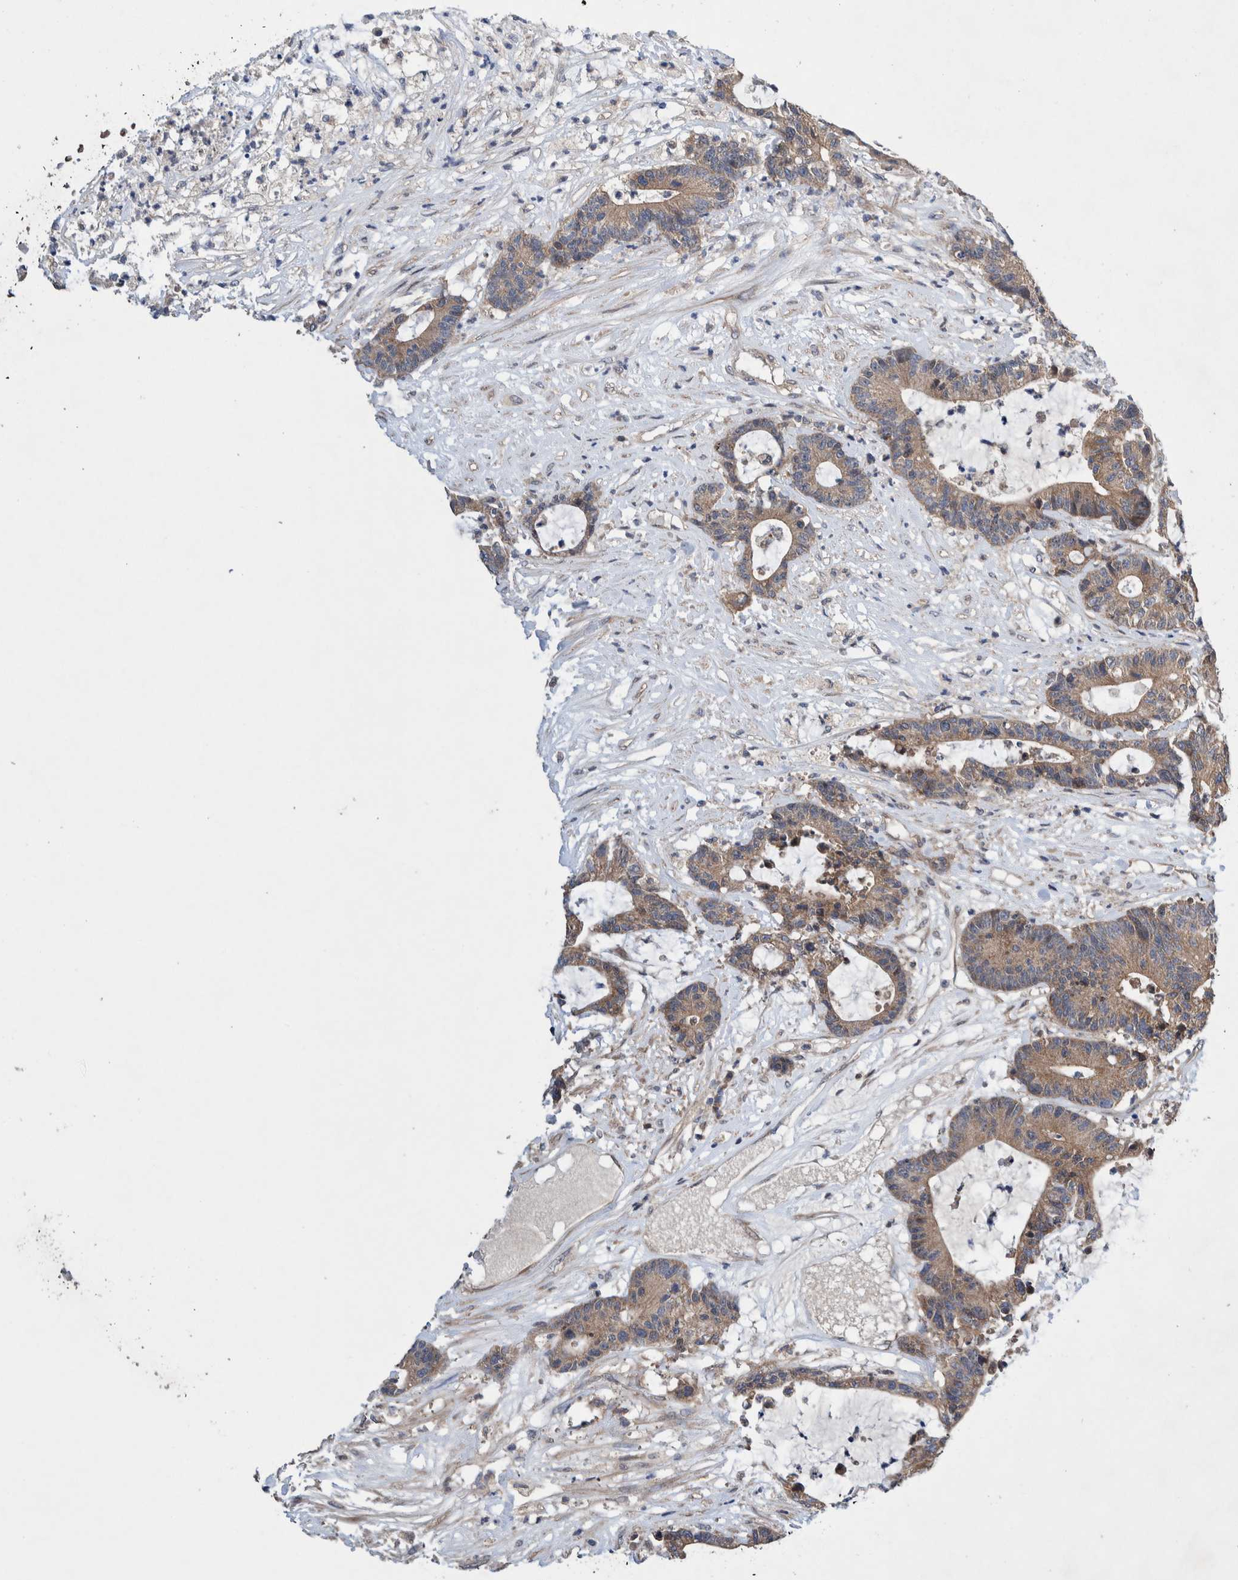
{"staining": {"intensity": "weak", "quantity": ">75%", "location": "cytoplasmic/membranous"}, "tissue": "colorectal cancer", "cell_type": "Tumor cells", "image_type": "cancer", "snomed": [{"axis": "morphology", "description": "Adenocarcinoma, NOS"}, {"axis": "topography", "description": "Colon"}], "caption": "A high-resolution photomicrograph shows immunohistochemistry (IHC) staining of colorectal adenocarcinoma, which reveals weak cytoplasmic/membranous staining in about >75% of tumor cells. The protein is shown in brown color, while the nuclei are stained blue.", "gene": "PIK3R6", "patient": {"sex": "female", "age": 84}}